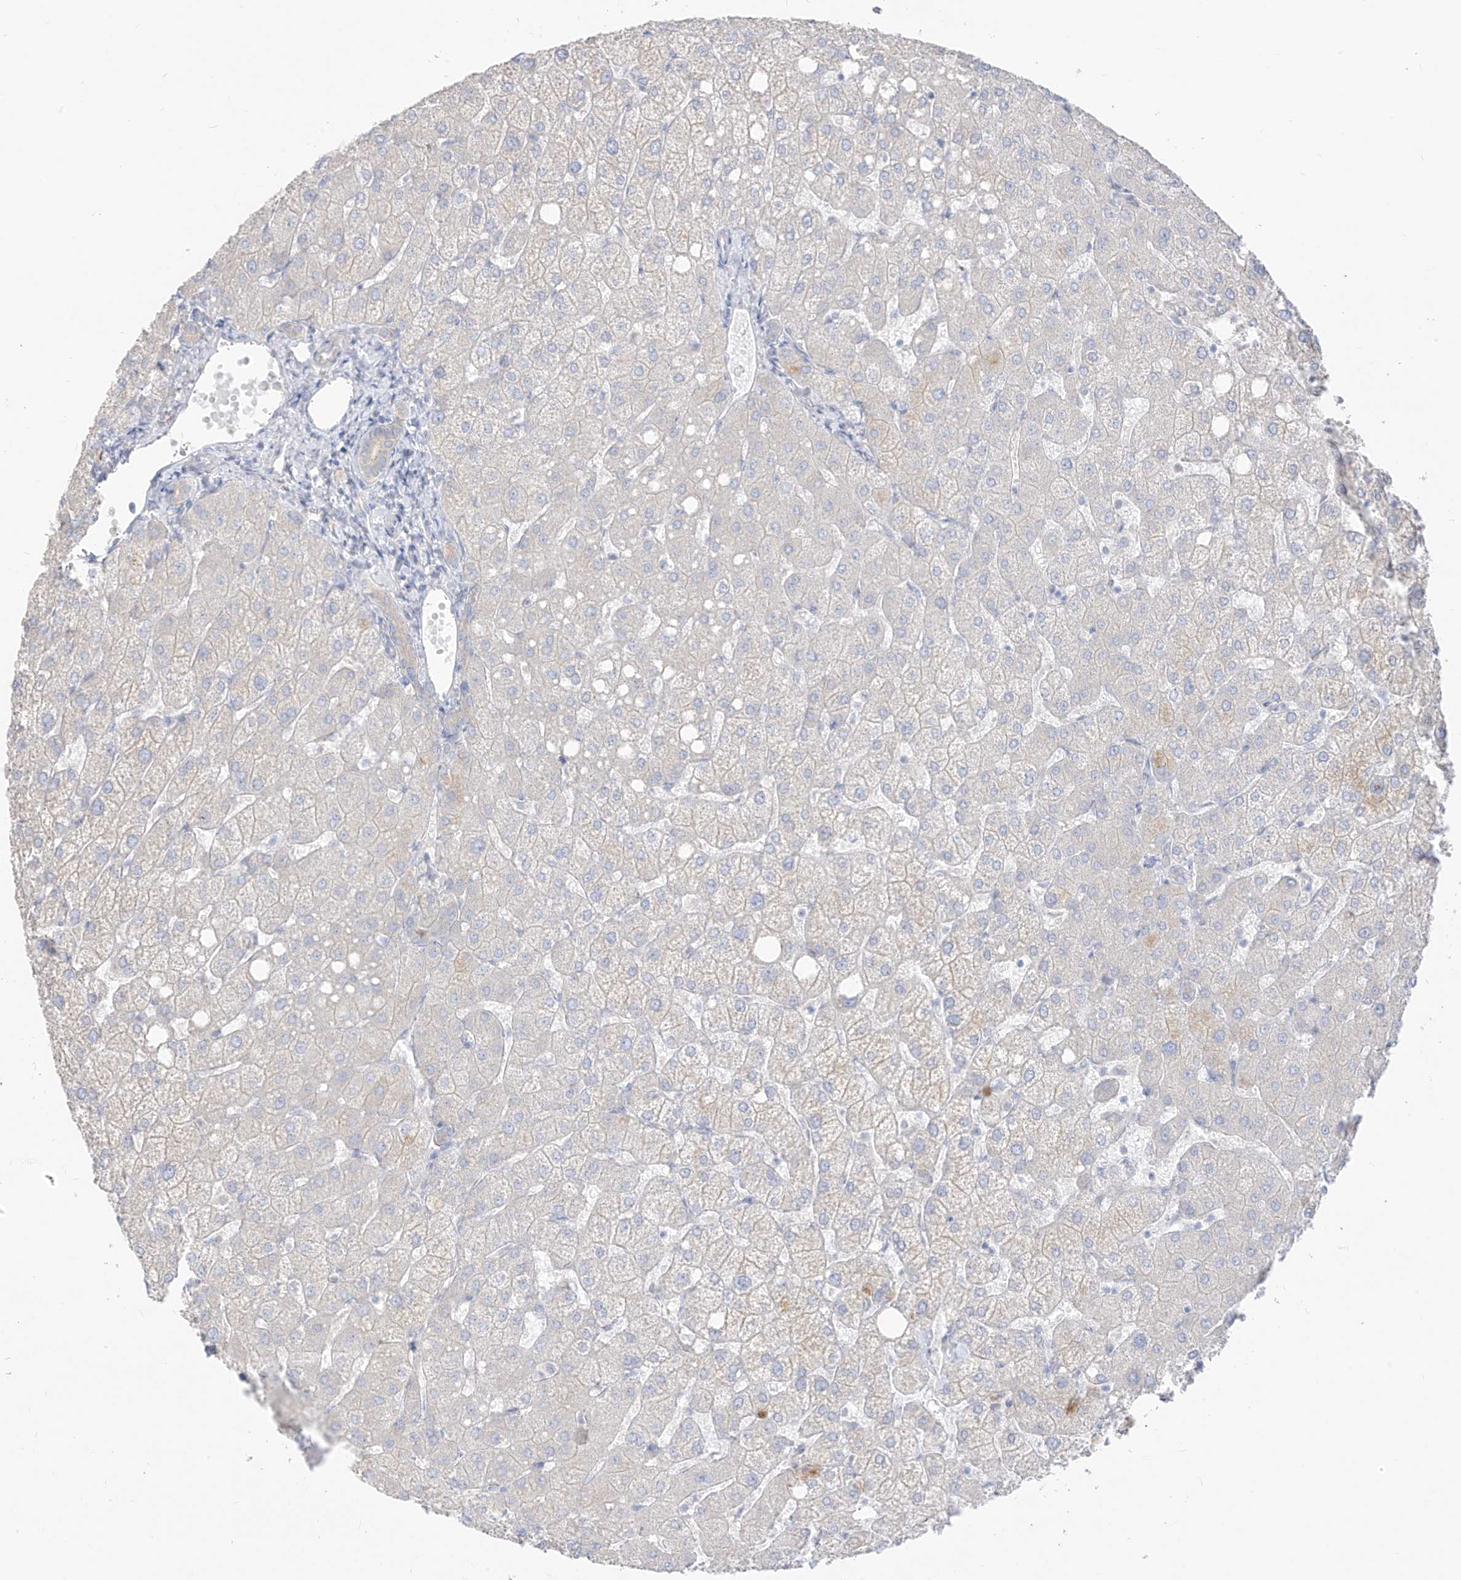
{"staining": {"intensity": "negative", "quantity": "none", "location": "none"}, "tissue": "liver", "cell_type": "Cholangiocytes", "image_type": "normal", "snomed": [{"axis": "morphology", "description": "Normal tissue, NOS"}, {"axis": "topography", "description": "Liver"}], "caption": "Immunohistochemical staining of normal liver shows no significant positivity in cholangiocytes.", "gene": "ARHGEF40", "patient": {"sex": "female", "age": 54}}